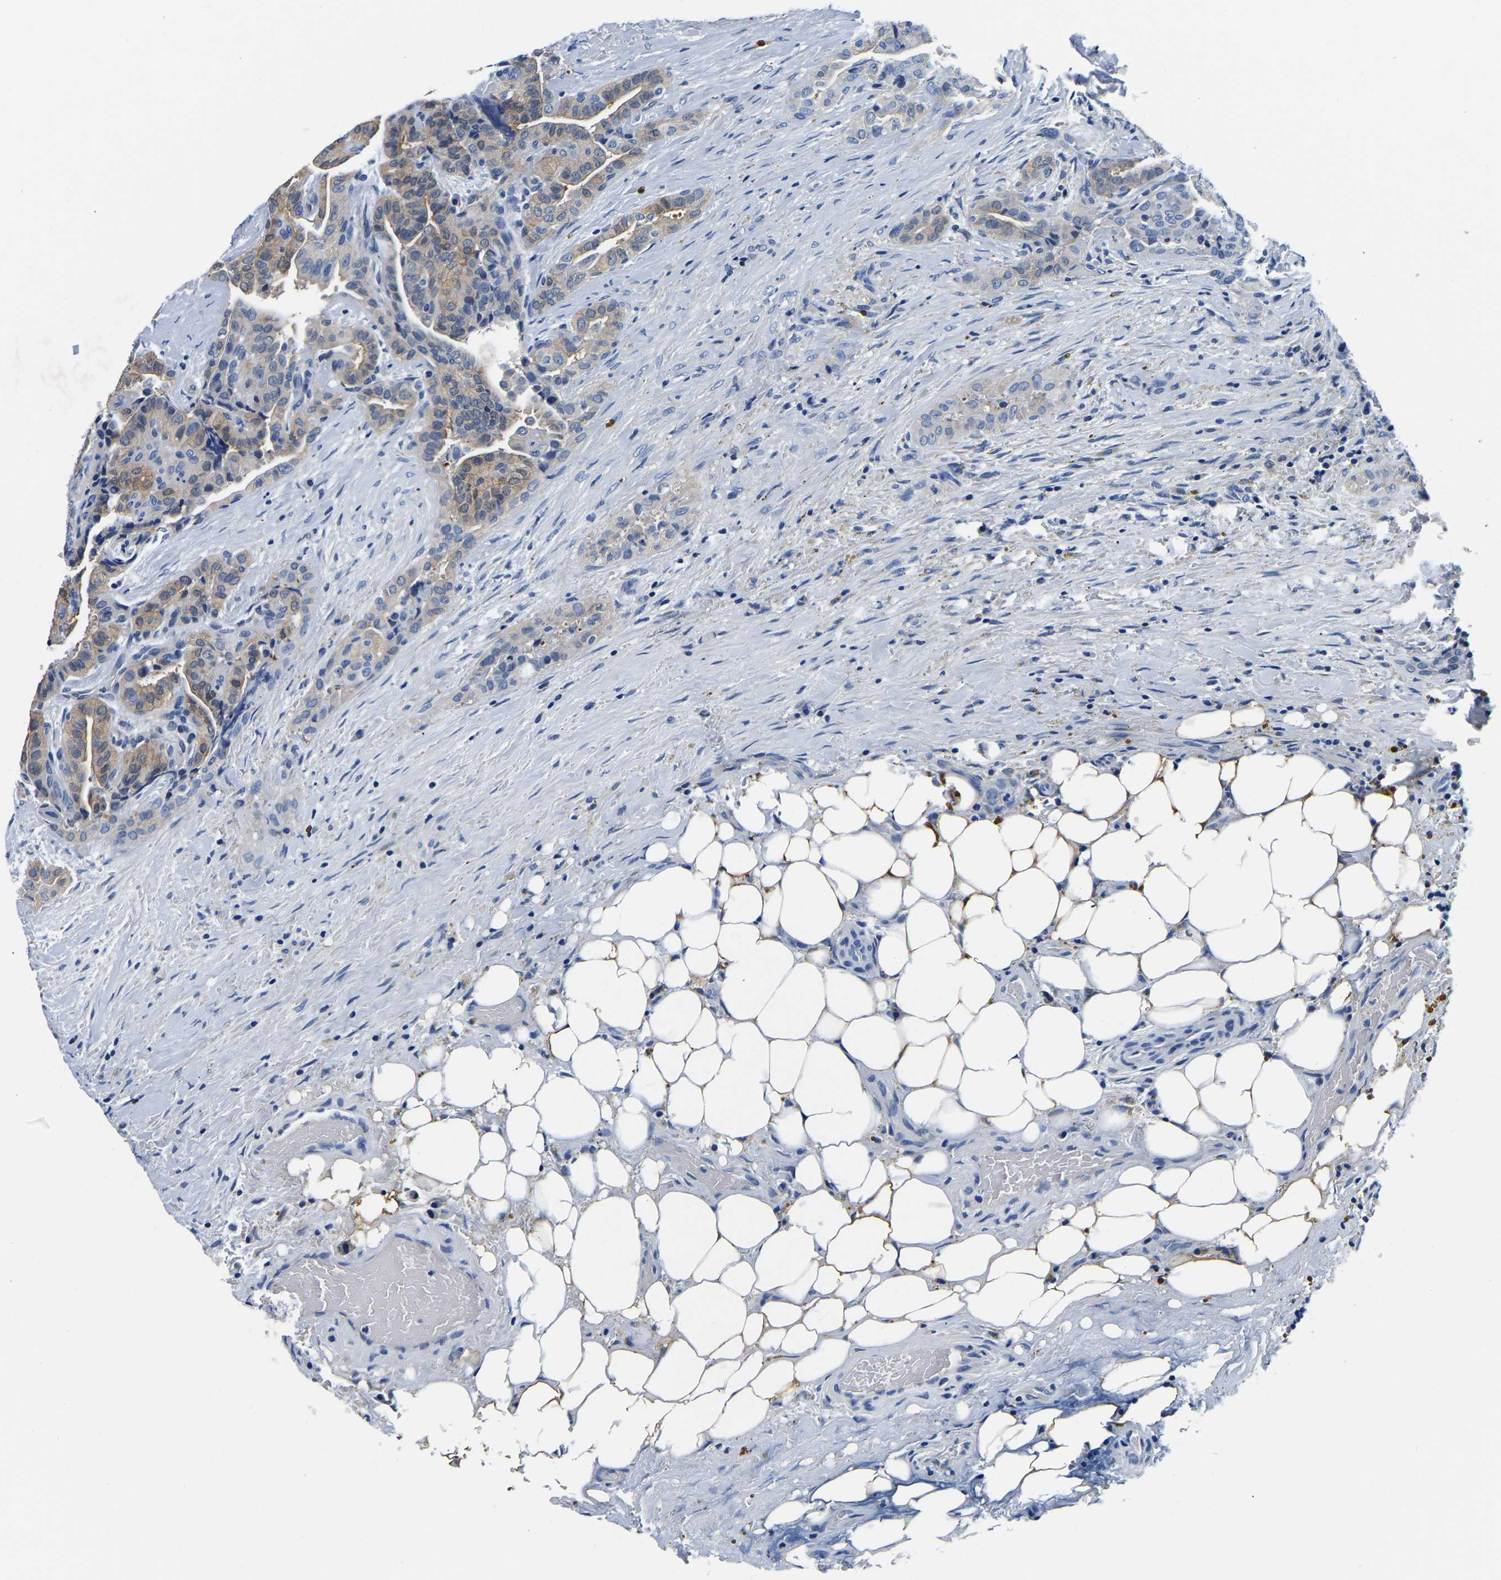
{"staining": {"intensity": "moderate", "quantity": ">75%", "location": "cytoplasmic/membranous"}, "tissue": "thyroid cancer", "cell_type": "Tumor cells", "image_type": "cancer", "snomed": [{"axis": "morphology", "description": "Papillary adenocarcinoma, NOS"}, {"axis": "topography", "description": "Thyroid gland"}], "caption": "DAB immunohistochemical staining of thyroid papillary adenocarcinoma displays moderate cytoplasmic/membranous protein staining in about >75% of tumor cells. (DAB (3,3'-diaminobenzidine) = brown stain, brightfield microscopy at high magnification).", "gene": "ACO1", "patient": {"sex": "male", "age": 77}}